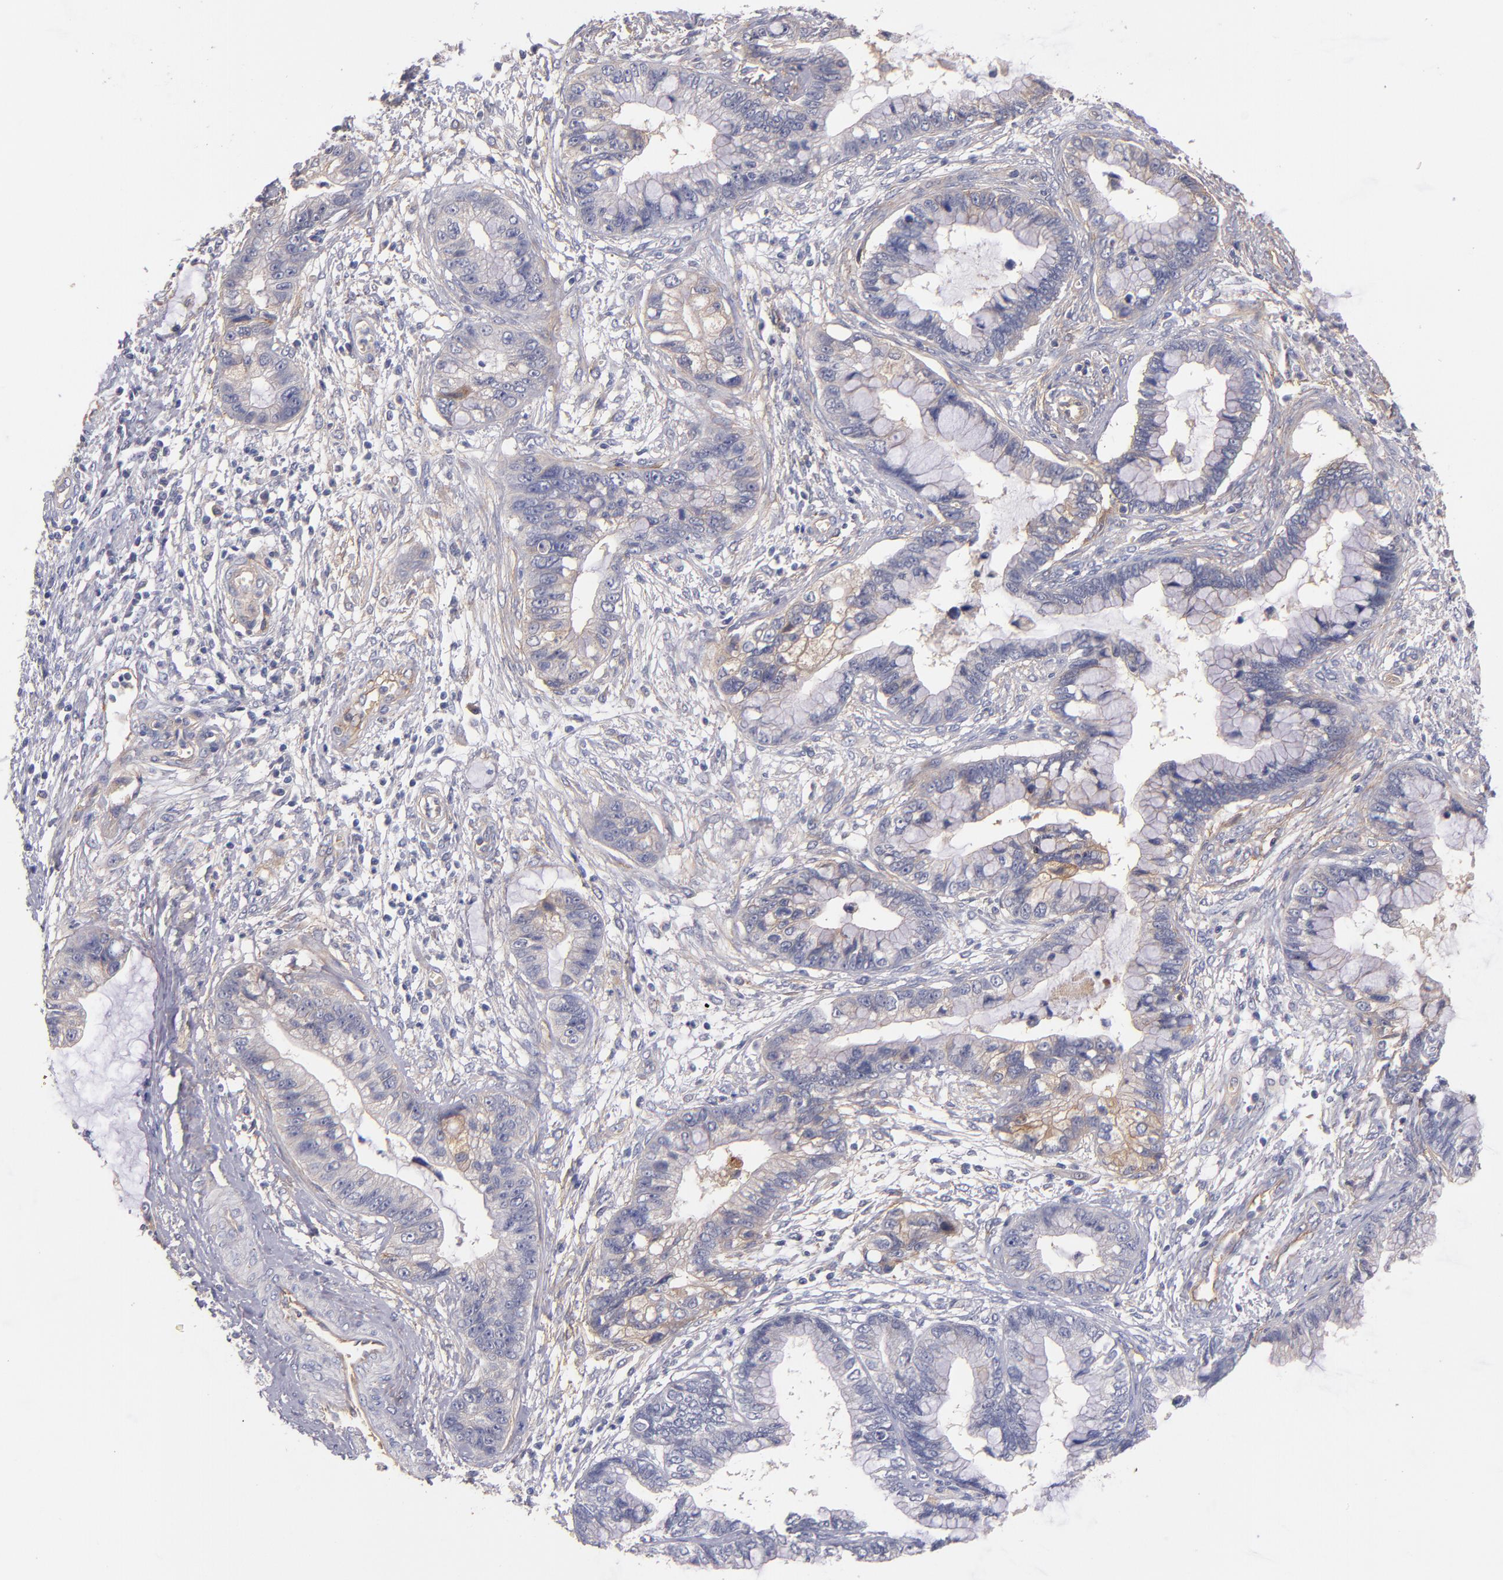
{"staining": {"intensity": "weak", "quantity": "<25%", "location": "cytoplasmic/membranous"}, "tissue": "cervical cancer", "cell_type": "Tumor cells", "image_type": "cancer", "snomed": [{"axis": "morphology", "description": "Adenocarcinoma, NOS"}, {"axis": "topography", "description": "Cervix"}], "caption": "There is no significant expression in tumor cells of cervical cancer.", "gene": "PLSCR4", "patient": {"sex": "female", "age": 44}}